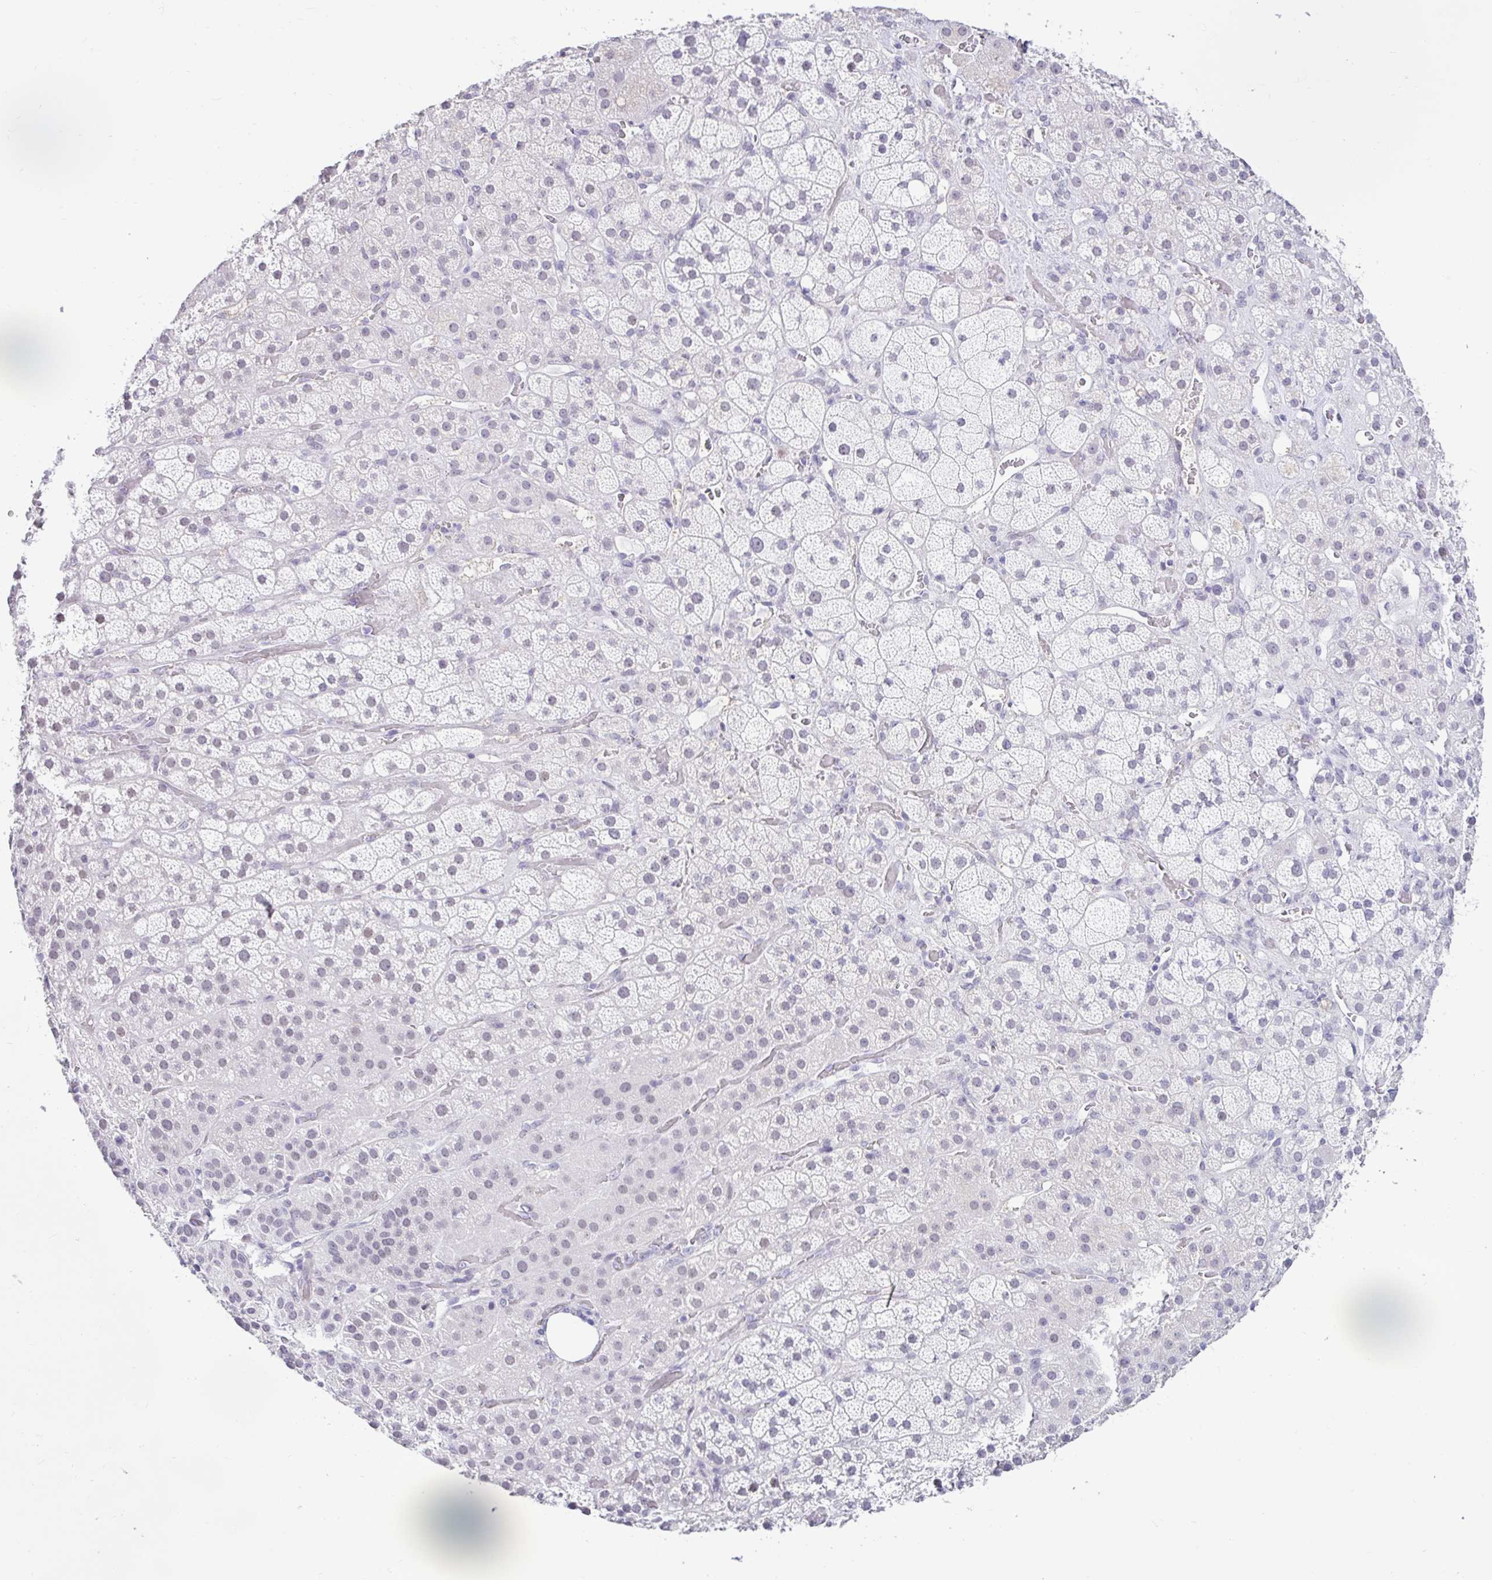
{"staining": {"intensity": "negative", "quantity": "none", "location": "none"}, "tissue": "adrenal gland", "cell_type": "Glandular cells", "image_type": "normal", "snomed": [{"axis": "morphology", "description": "Normal tissue, NOS"}, {"axis": "topography", "description": "Adrenal gland"}], "caption": "IHC micrograph of unremarkable adrenal gland: human adrenal gland stained with DAB reveals no significant protein positivity in glandular cells.", "gene": "DCAF17", "patient": {"sex": "male", "age": 57}}